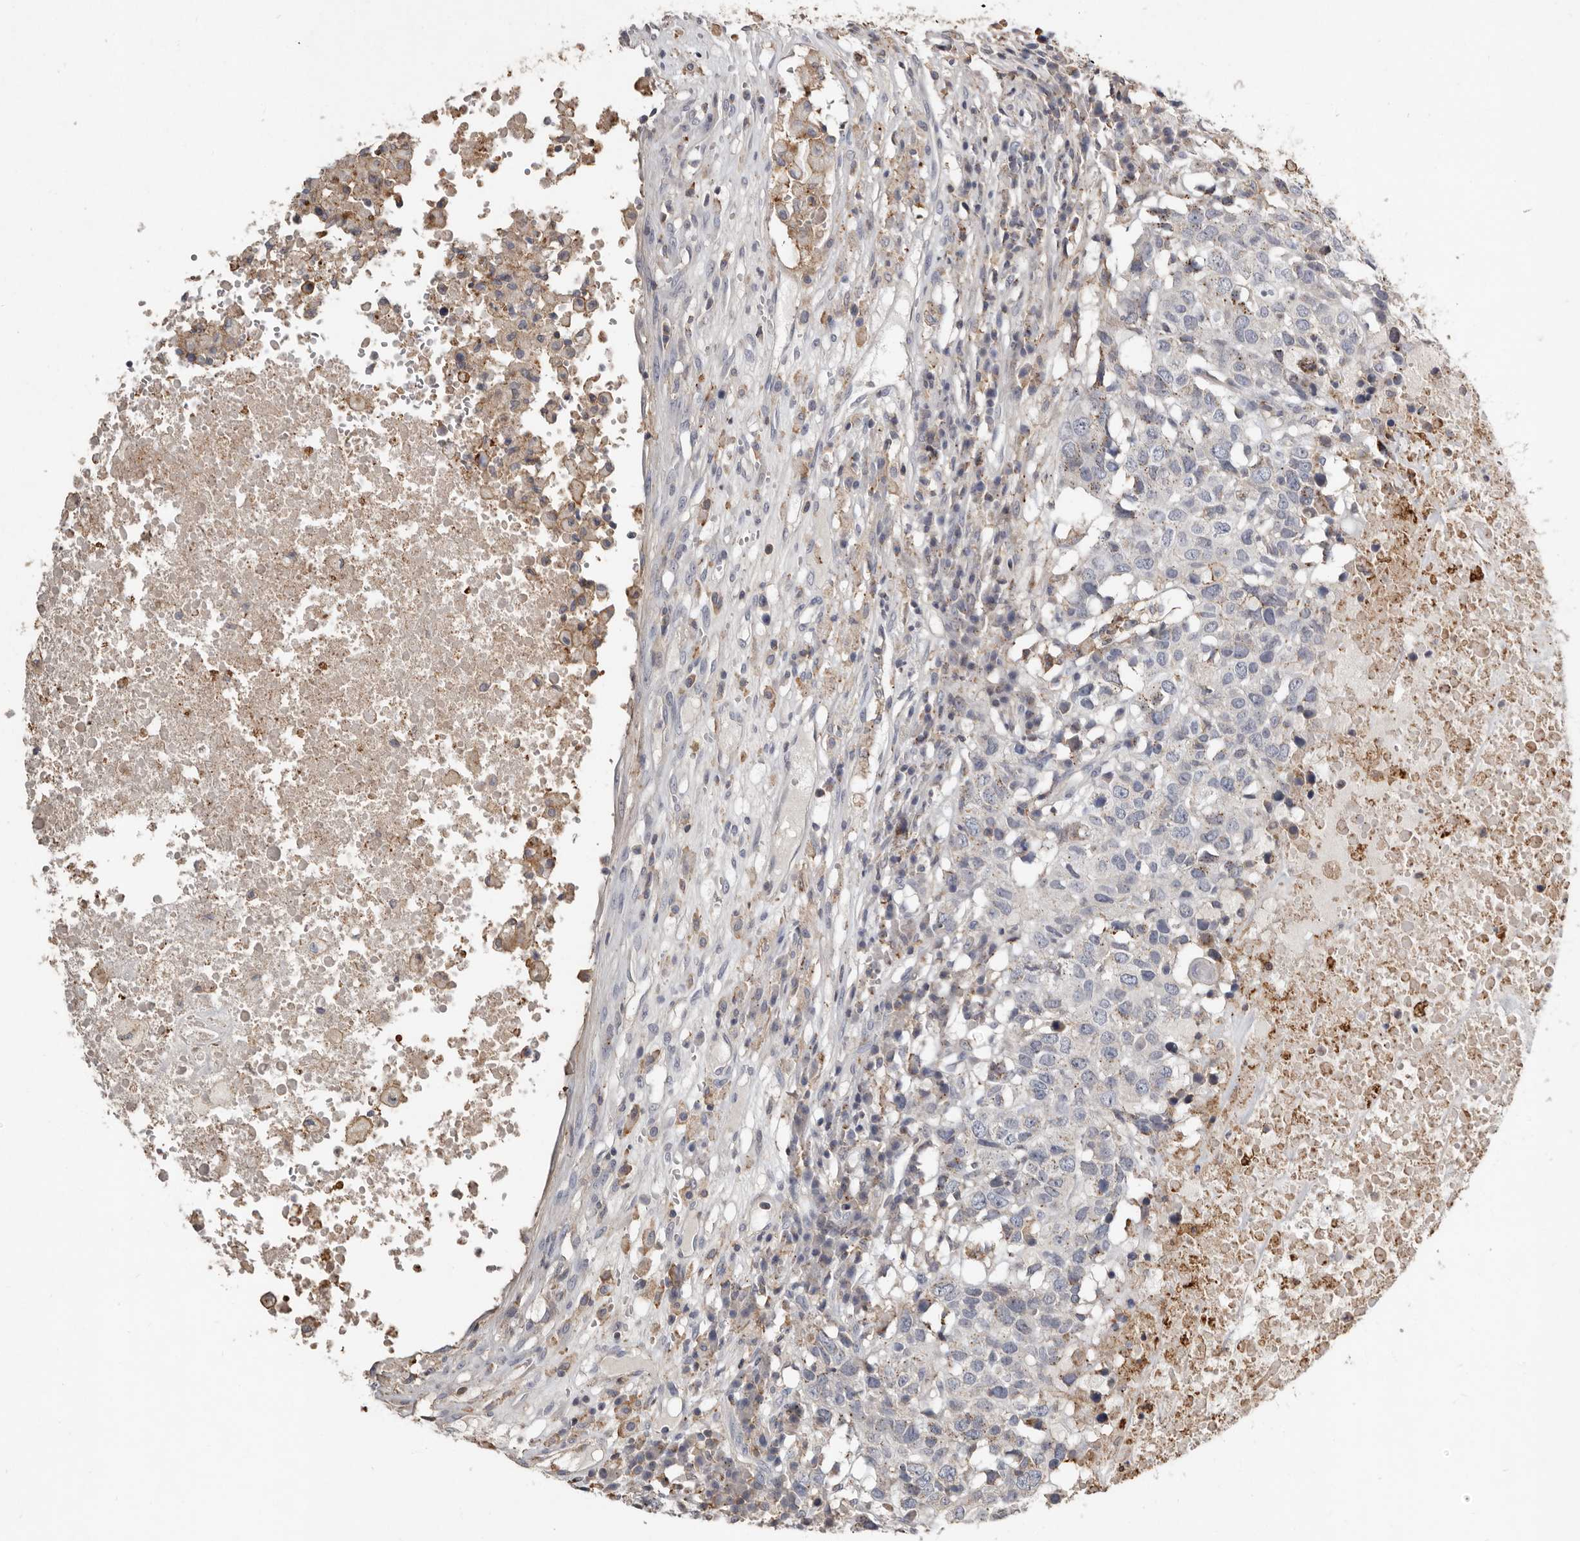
{"staining": {"intensity": "weak", "quantity": "<25%", "location": "cytoplasmic/membranous"}, "tissue": "head and neck cancer", "cell_type": "Tumor cells", "image_type": "cancer", "snomed": [{"axis": "morphology", "description": "Squamous cell carcinoma, NOS"}, {"axis": "topography", "description": "Head-Neck"}], "caption": "High magnification brightfield microscopy of head and neck cancer stained with DAB (3,3'-diaminobenzidine) (brown) and counterstained with hematoxylin (blue): tumor cells show no significant positivity. (DAB (3,3'-diaminobenzidine) immunohistochemistry, high magnification).", "gene": "KIF26B", "patient": {"sex": "male", "age": 66}}